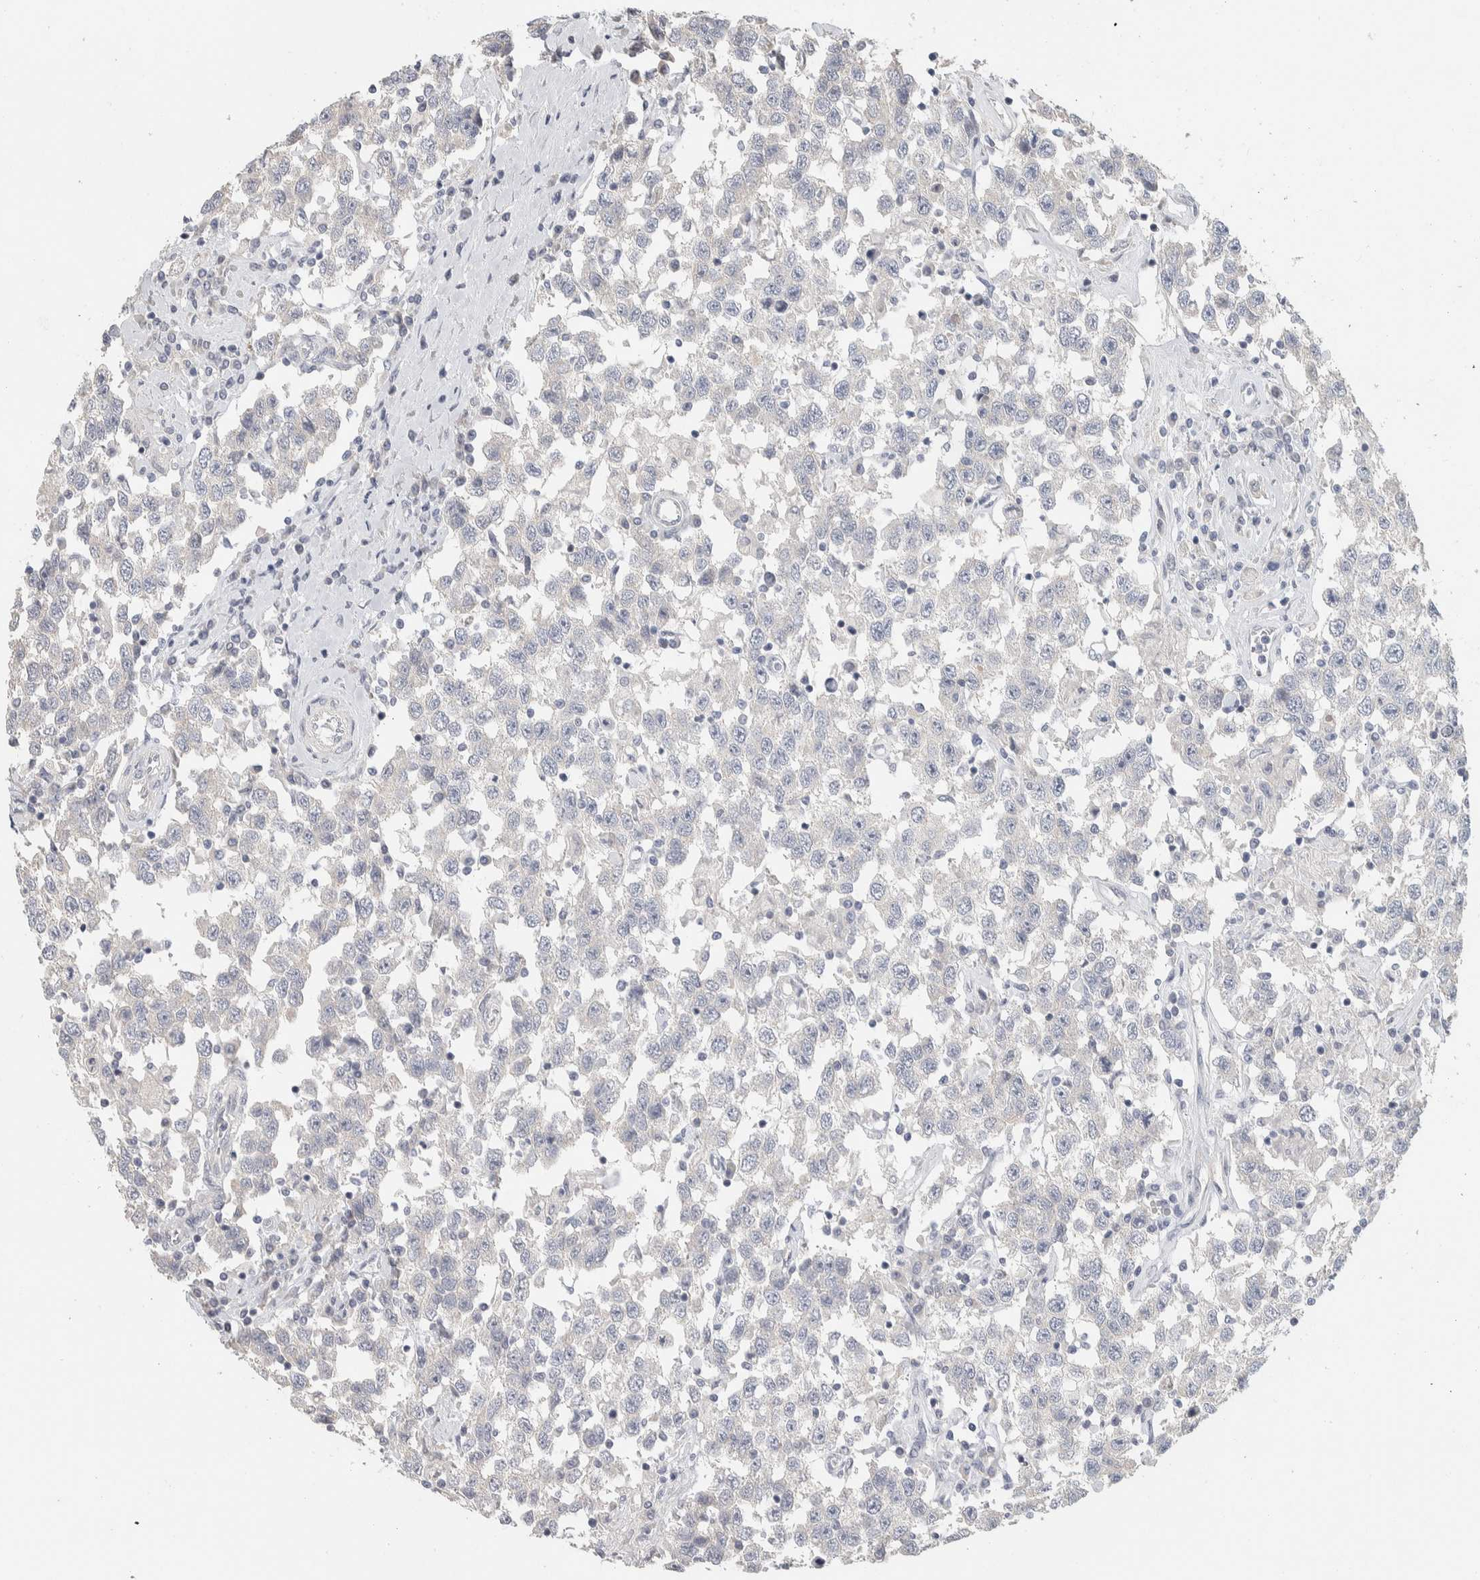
{"staining": {"intensity": "negative", "quantity": "none", "location": "none"}, "tissue": "testis cancer", "cell_type": "Tumor cells", "image_type": "cancer", "snomed": [{"axis": "morphology", "description": "Seminoma, NOS"}, {"axis": "topography", "description": "Testis"}], "caption": "Tumor cells are negative for brown protein staining in testis cancer (seminoma).", "gene": "DCXR", "patient": {"sex": "male", "age": 41}}